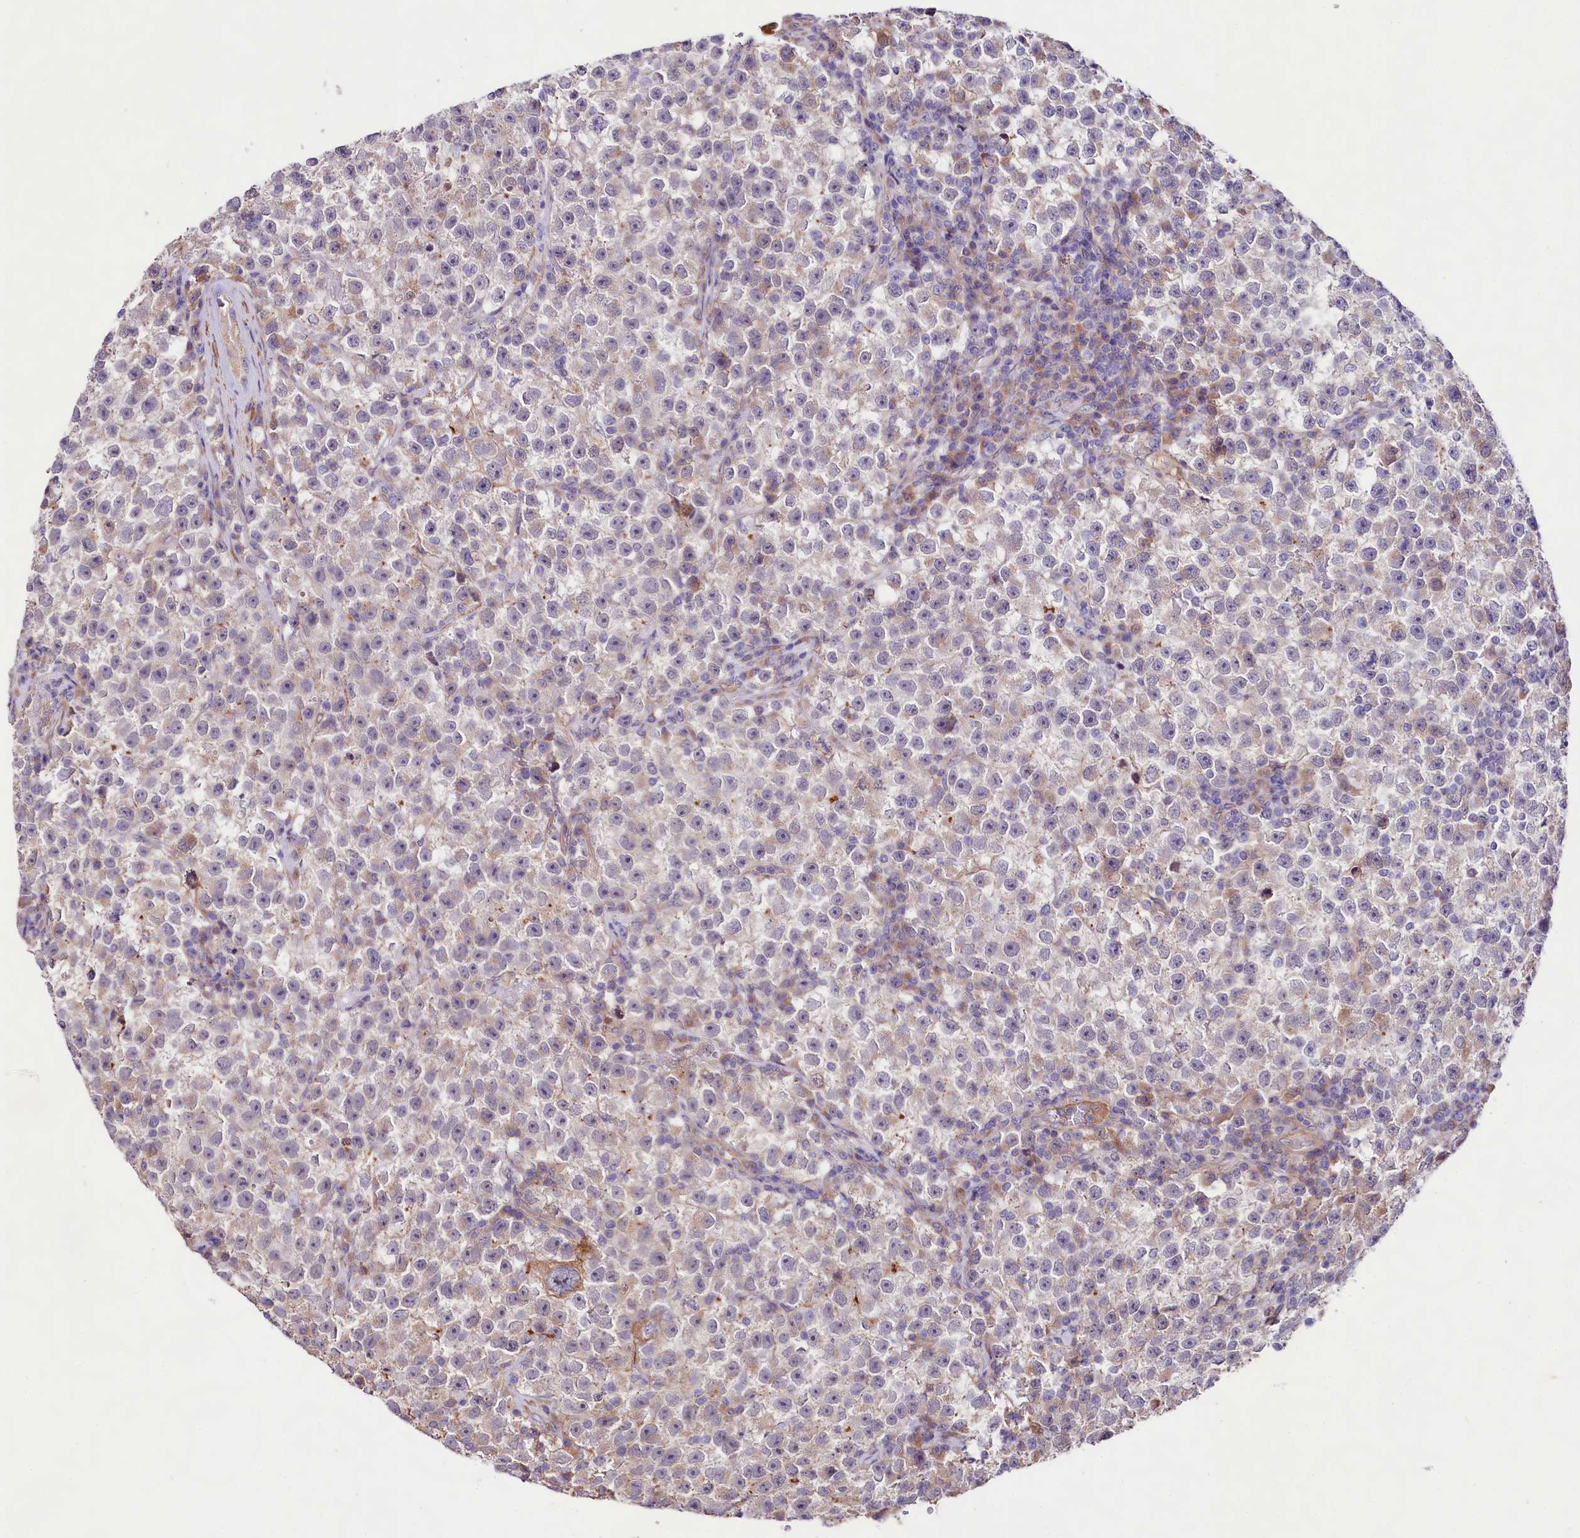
{"staining": {"intensity": "negative", "quantity": "none", "location": "none"}, "tissue": "testis cancer", "cell_type": "Tumor cells", "image_type": "cancer", "snomed": [{"axis": "morphology", "description": "Seminoma, NOS"}, {"axis": "topography", "description": "Testis"}], "caption": "Protein analysis of testis cancer shows no significant expression in tumor cells. Brightfield microscopy of IHC stained with DAB (brown) and hematoxylin (blue), captured at high magnification.", "gene": "VPS11", "patient": {"sex": "male", "age": 22}}